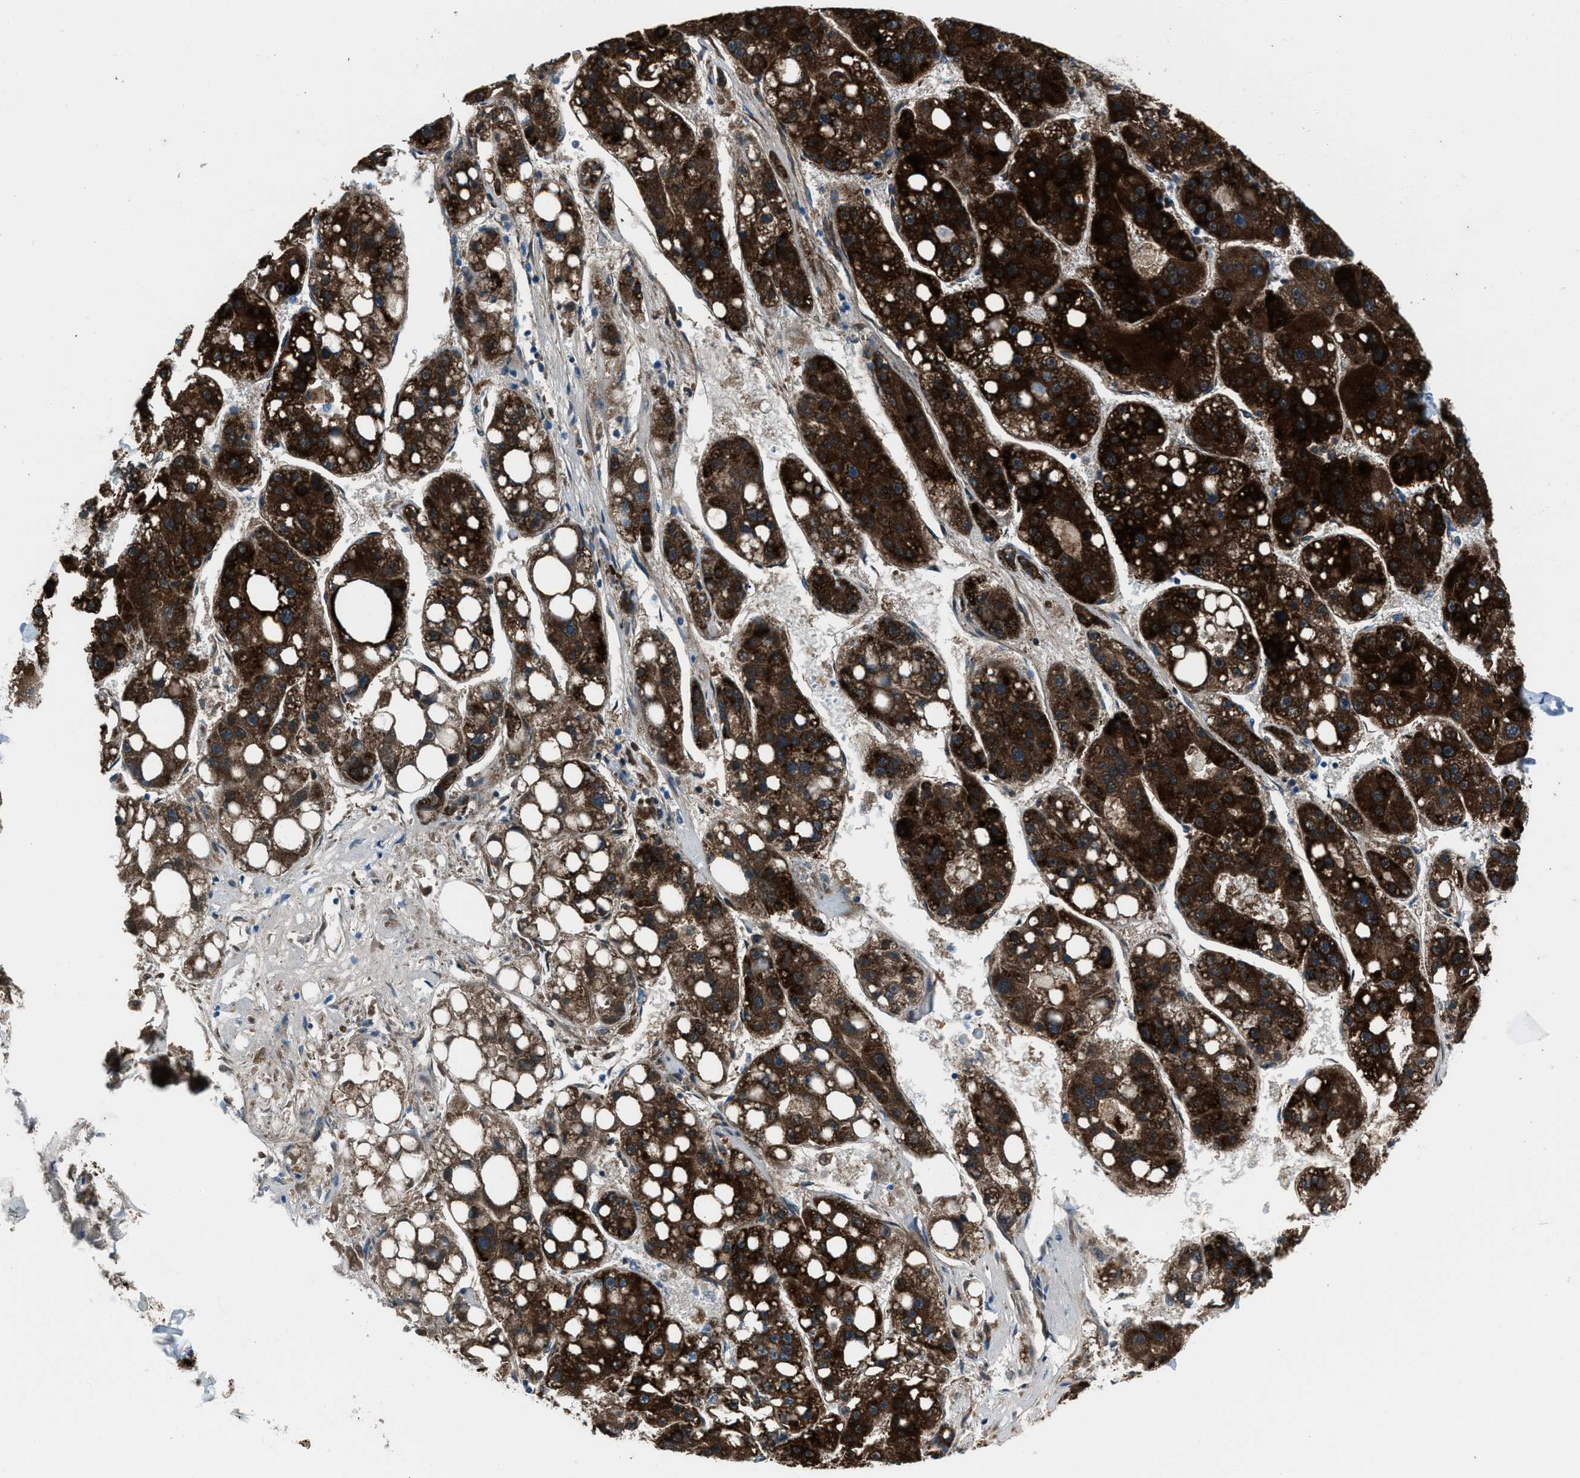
{"staining": {"intensity": "strong", "quantity": ">75%", "location": "cytoplasmic/membranous"}, "tissue": "liver cancer", "cell_type": "Tumor cells", "image_type": "cancer", "snomed": [{"axis": "morphology", "description": "Carcinoma, Hepatocellular, NOS"}, {"axis": "topography", "description": "Liver"}], "caption": "Immunohistochemical staining of human hepatocellular carcinoma (liver) reveals high levels of strong cytoplasmic/membranous protein expression in approximately >75% of tumor cells.", "gene": "AMACR", "patient": {"sex": "female", "age": 61}}